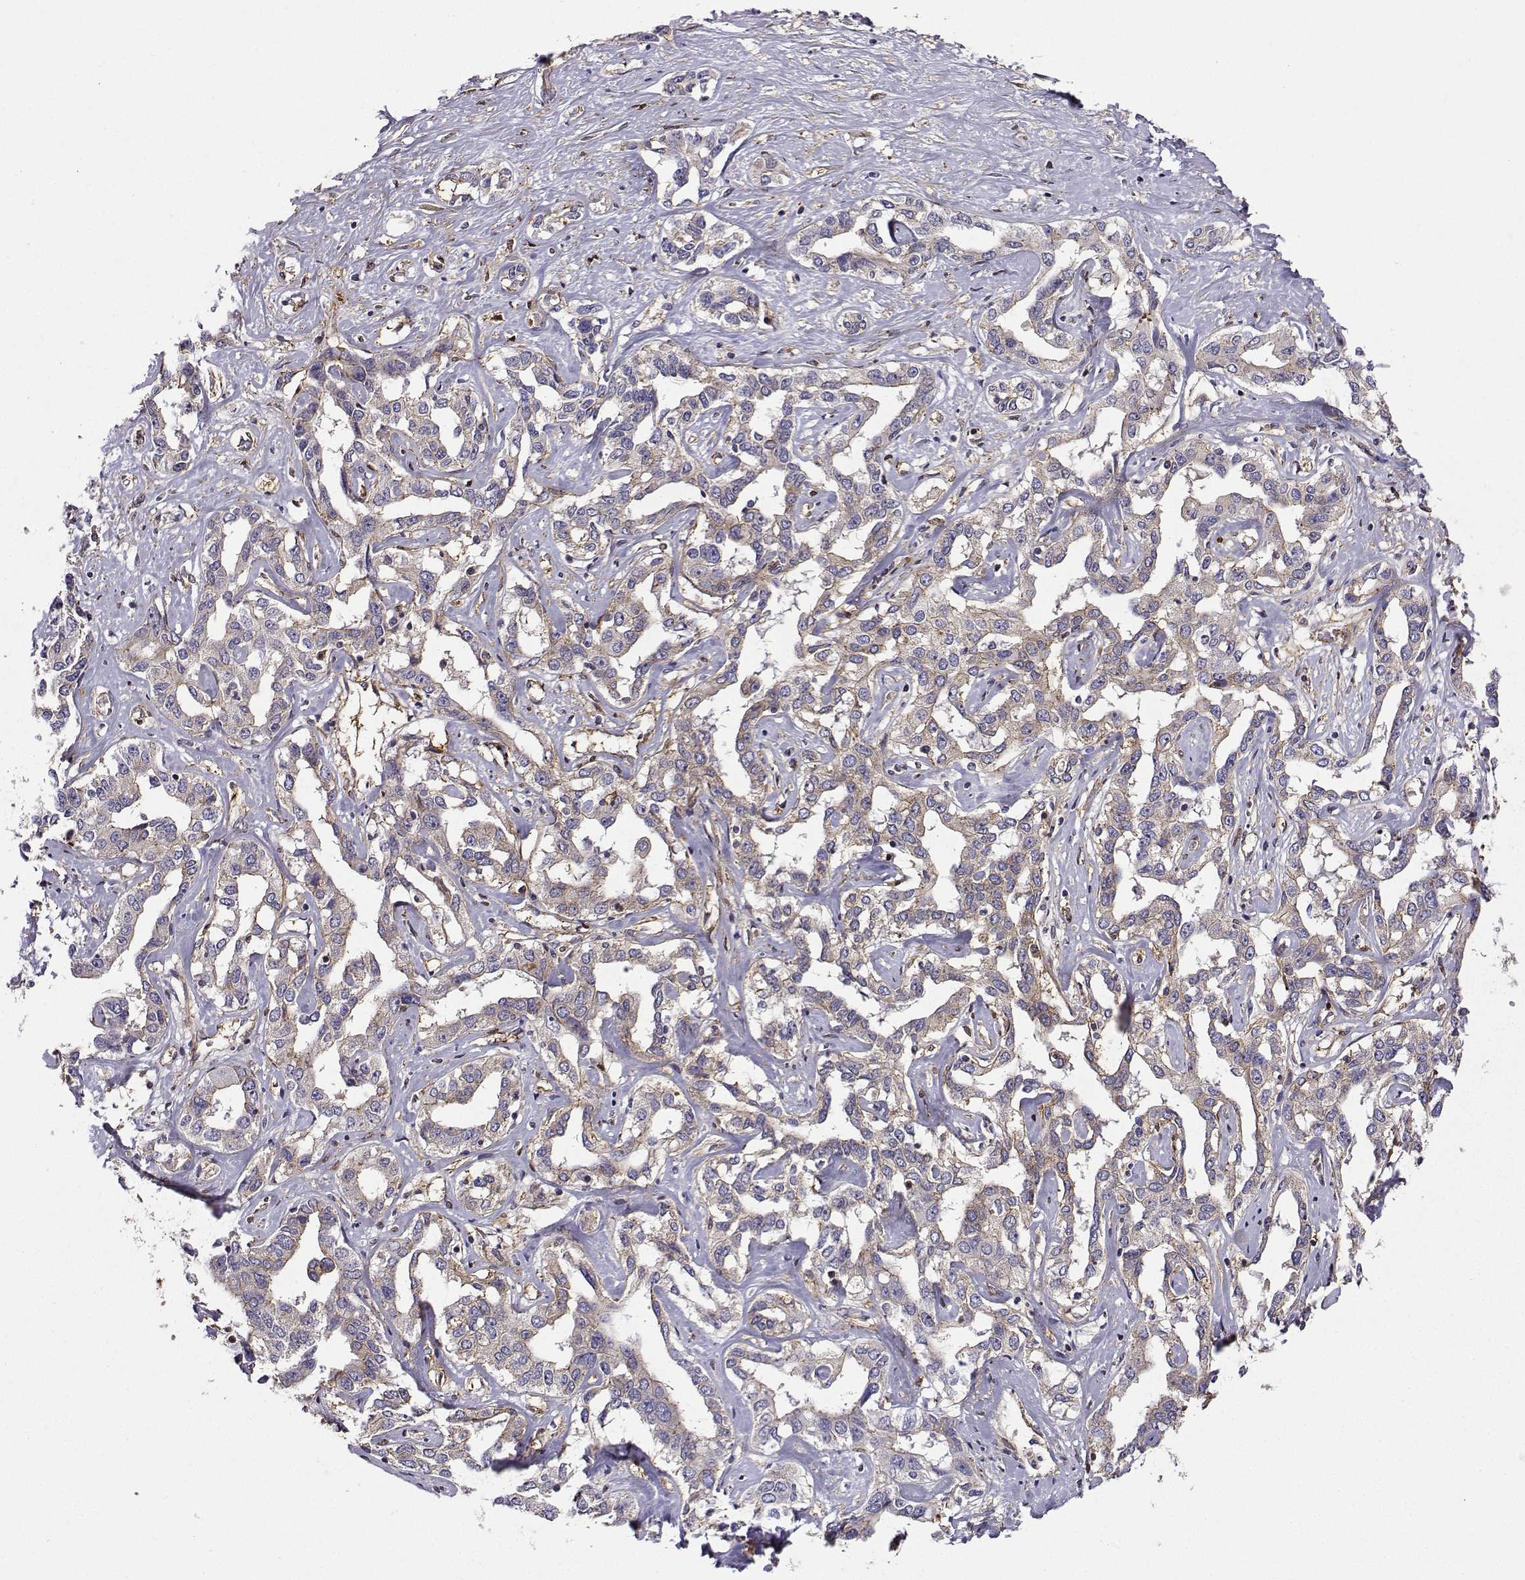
{"staining": {"intensity": "weak", "quantity": "<25%", "location": "cytoplasmic/membranous"}, "tissue": "liver cancer", "cell_type": "Tumor cells", "image_type": "cancer", "snomed": [{"axis": "morphology", "description": "Cholangiocarcinoma"}, {"axis": "topography", "description": "Liver"}], "caption": "Liver cancer (cholangiocarcinoma) stained for a protein using immunohistochemistry displays no positivity tumor cells.", "gene": "ITGB8", "patient": {"sex": "male", "age": 59}}